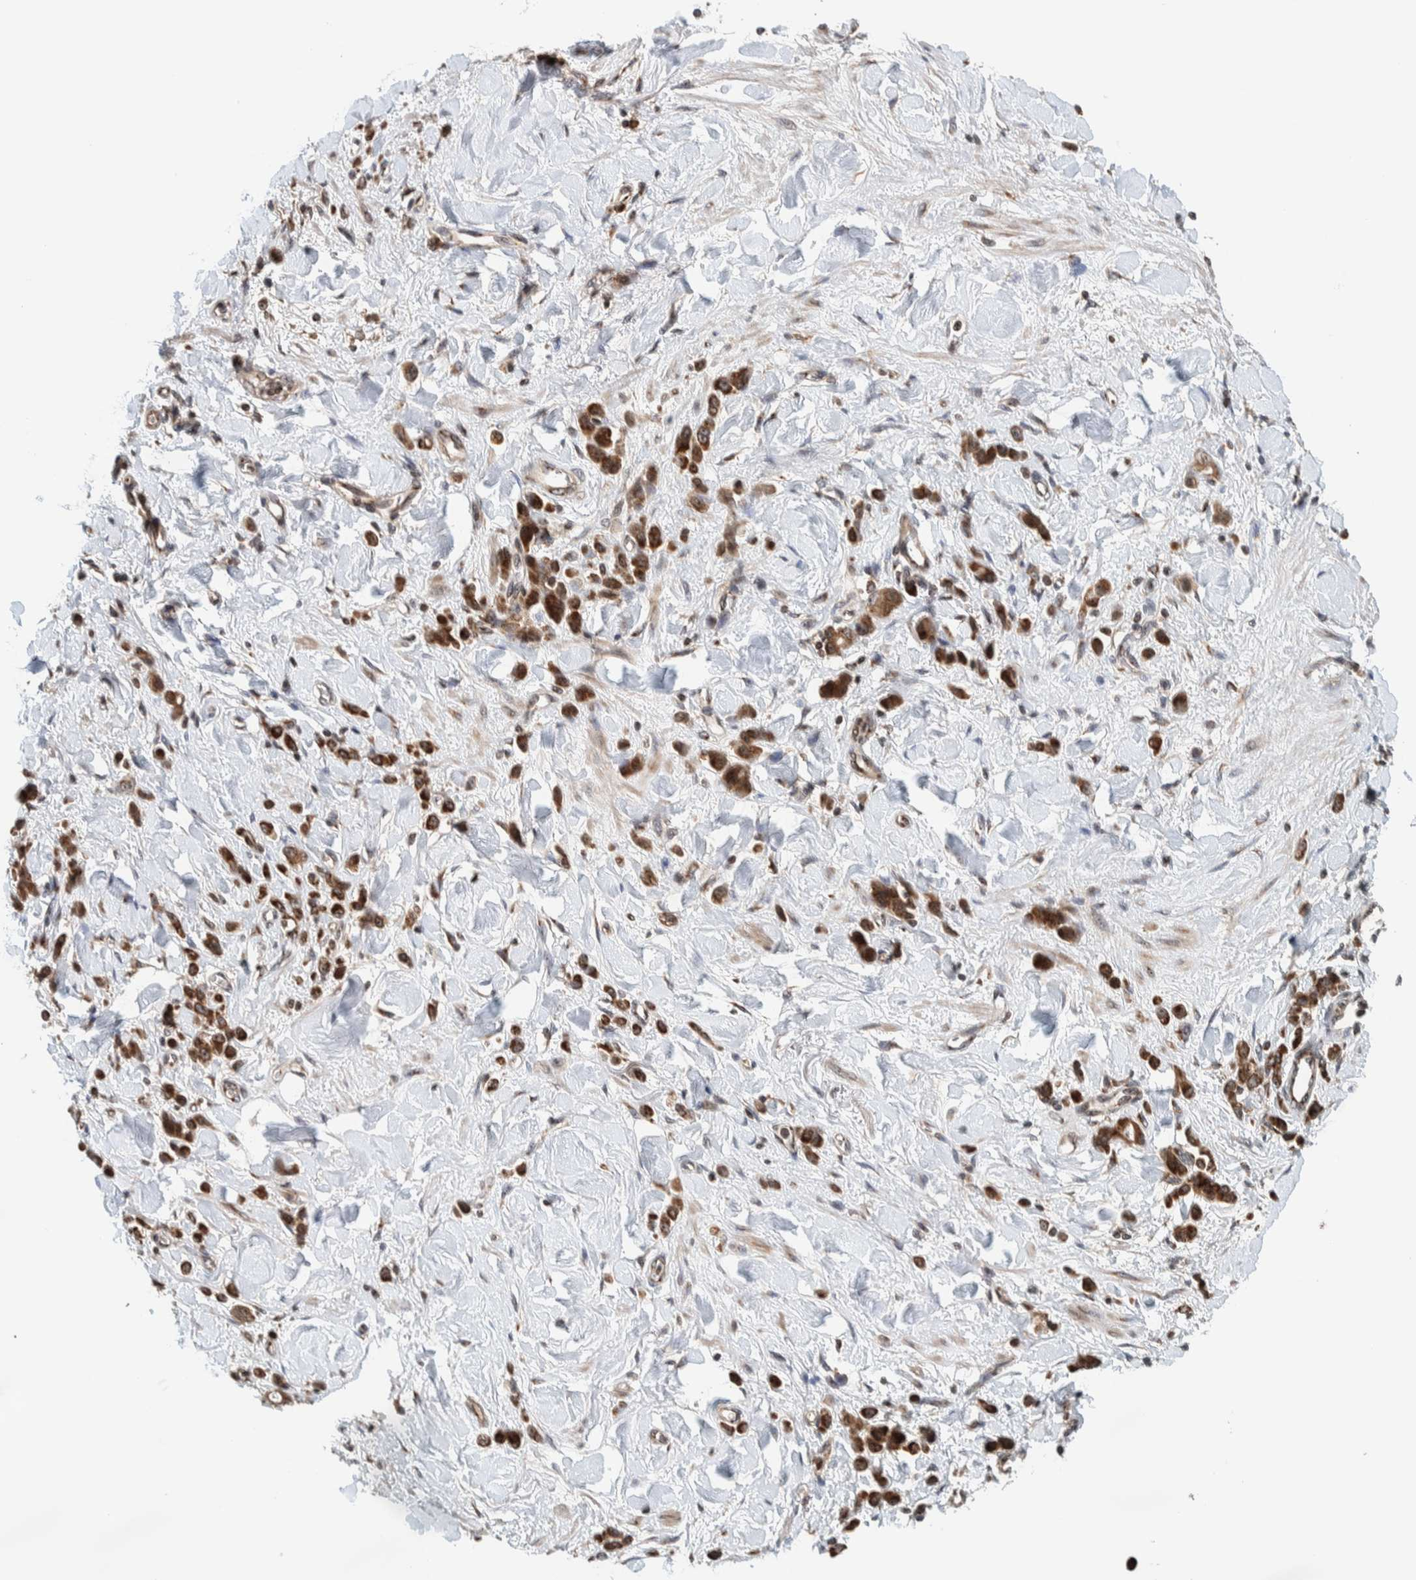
{"staining": {"intensity": "moderate", "quantity": ">75%", "location": "cytoplasmic/membranous,nuclear"}, "tissue": "stomach cancer", "cell_type": "Tumor cells", "image_type": "cancer", "snomed": [{"axis": "morphology", "description": "Normal tissue, NOS"}, {"axis": "morphology", "description": "Adenocarcinoma, NOS"}, {"axis": "topography", "description": "Stomach"}], "caption": "IHC micrograph of neoplastic tissue: stomach adenocarcinoma stained using immunohistochemistry (IHC) demonstrates medium levels of moderate protein expression localized specifically in the cytoplasmic/membranous and nuclear of tumor cells, appearing as a cytoplasmic/membranous and nuclear brown color.", "gene": "CCDC182", "patient": {"sex": "male", "age": 82}}